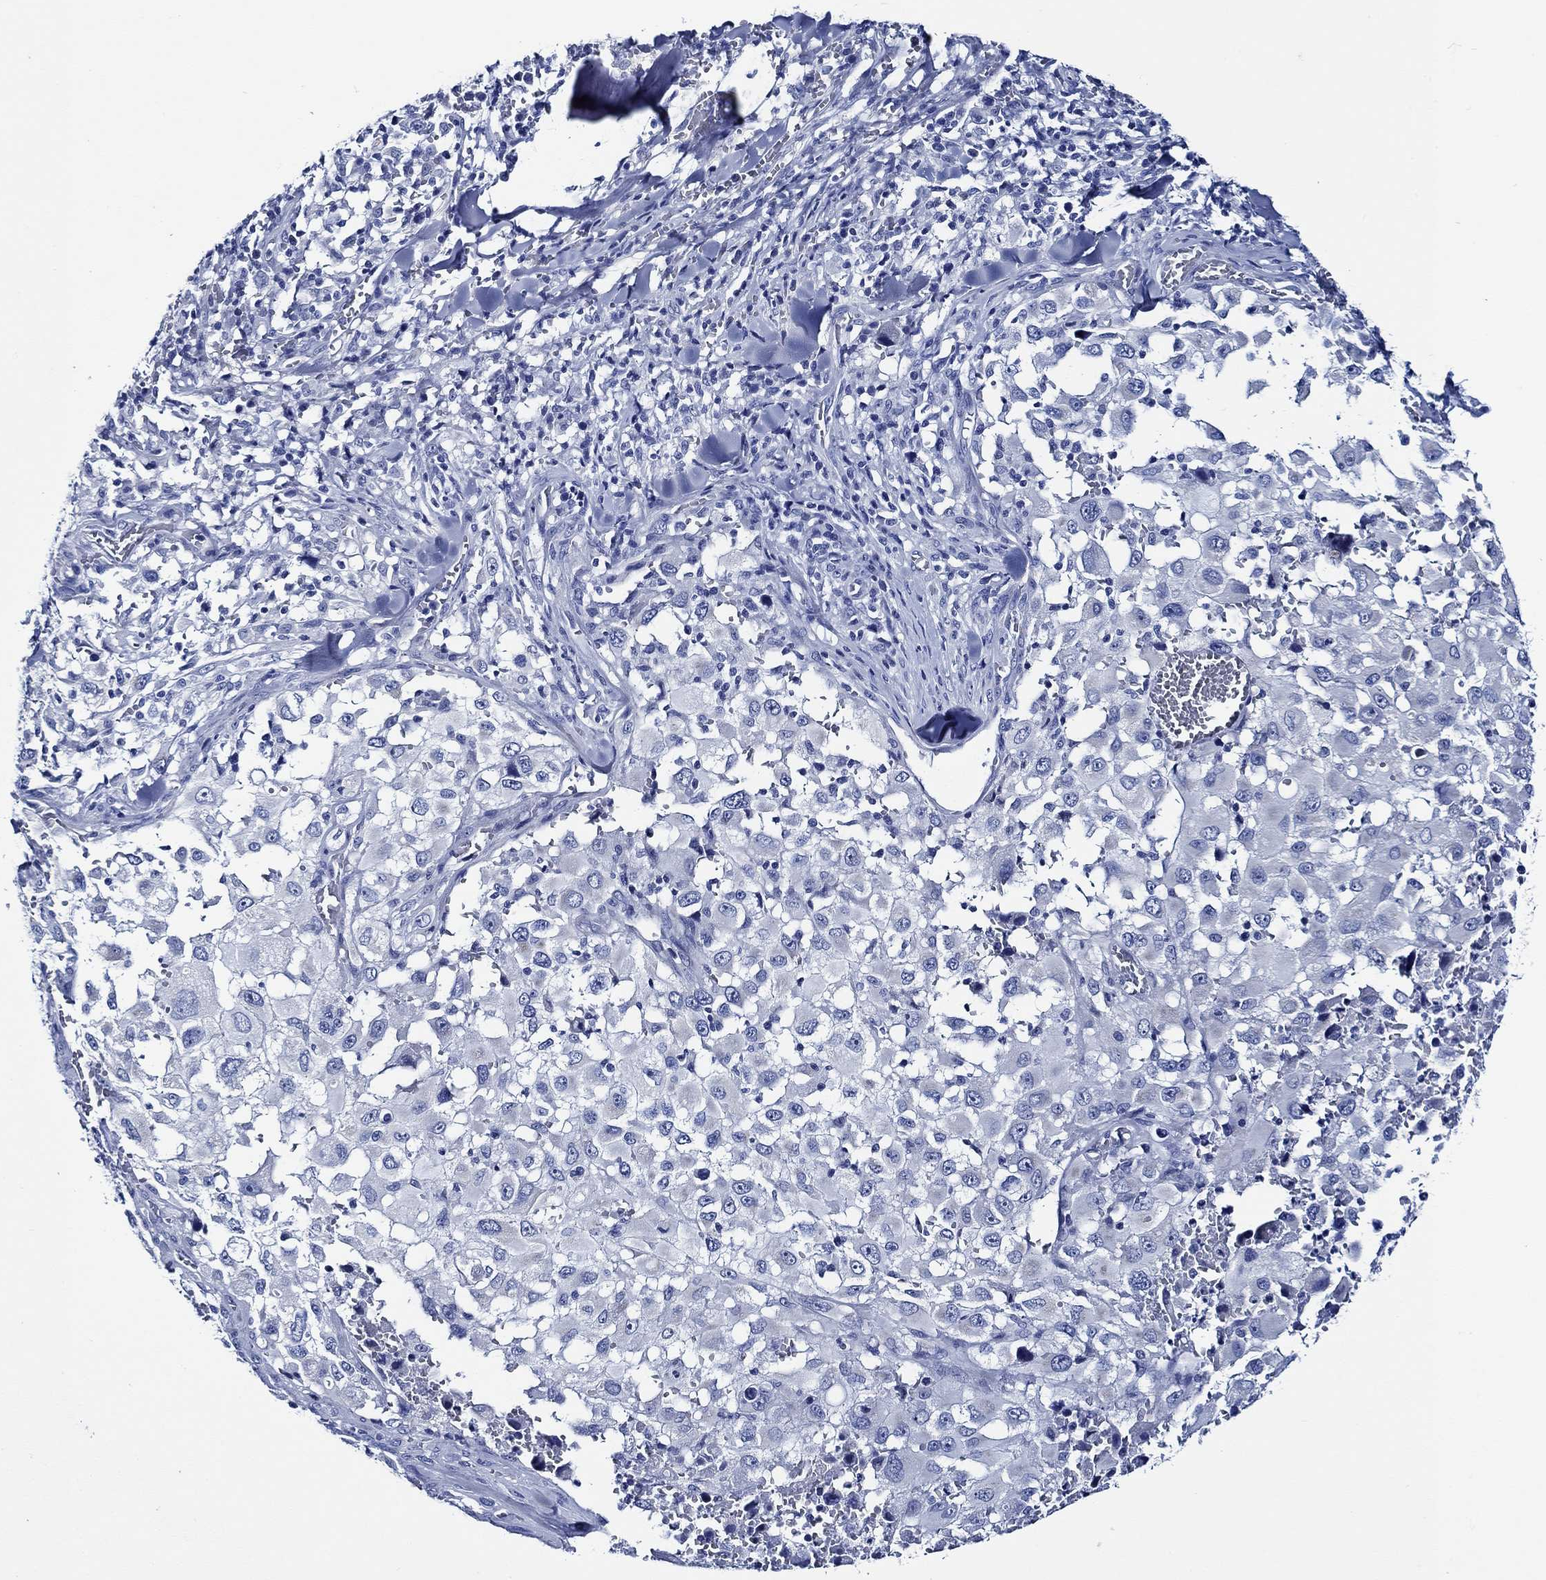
{"staining": {"intensity": "negative", "quantity": "none", "location": "none"}, "tissue": "melanoma", "cell_type": "Tumor cells", "image_type": "cancer", "snomed": [{"axis": "morphology", "description": "Malignant melanoma, Metastatic site"}, {"axis": "topography", "description": "Lymph node"}], "caption": "Immunohistochemistry (IHC) image of malignant melanoma (metastatic site) stained for a protein (brown), which exhibits no staining in tumor cells.", "gene": "WDR62", "patient": {"sex": "male", "age": 50}}